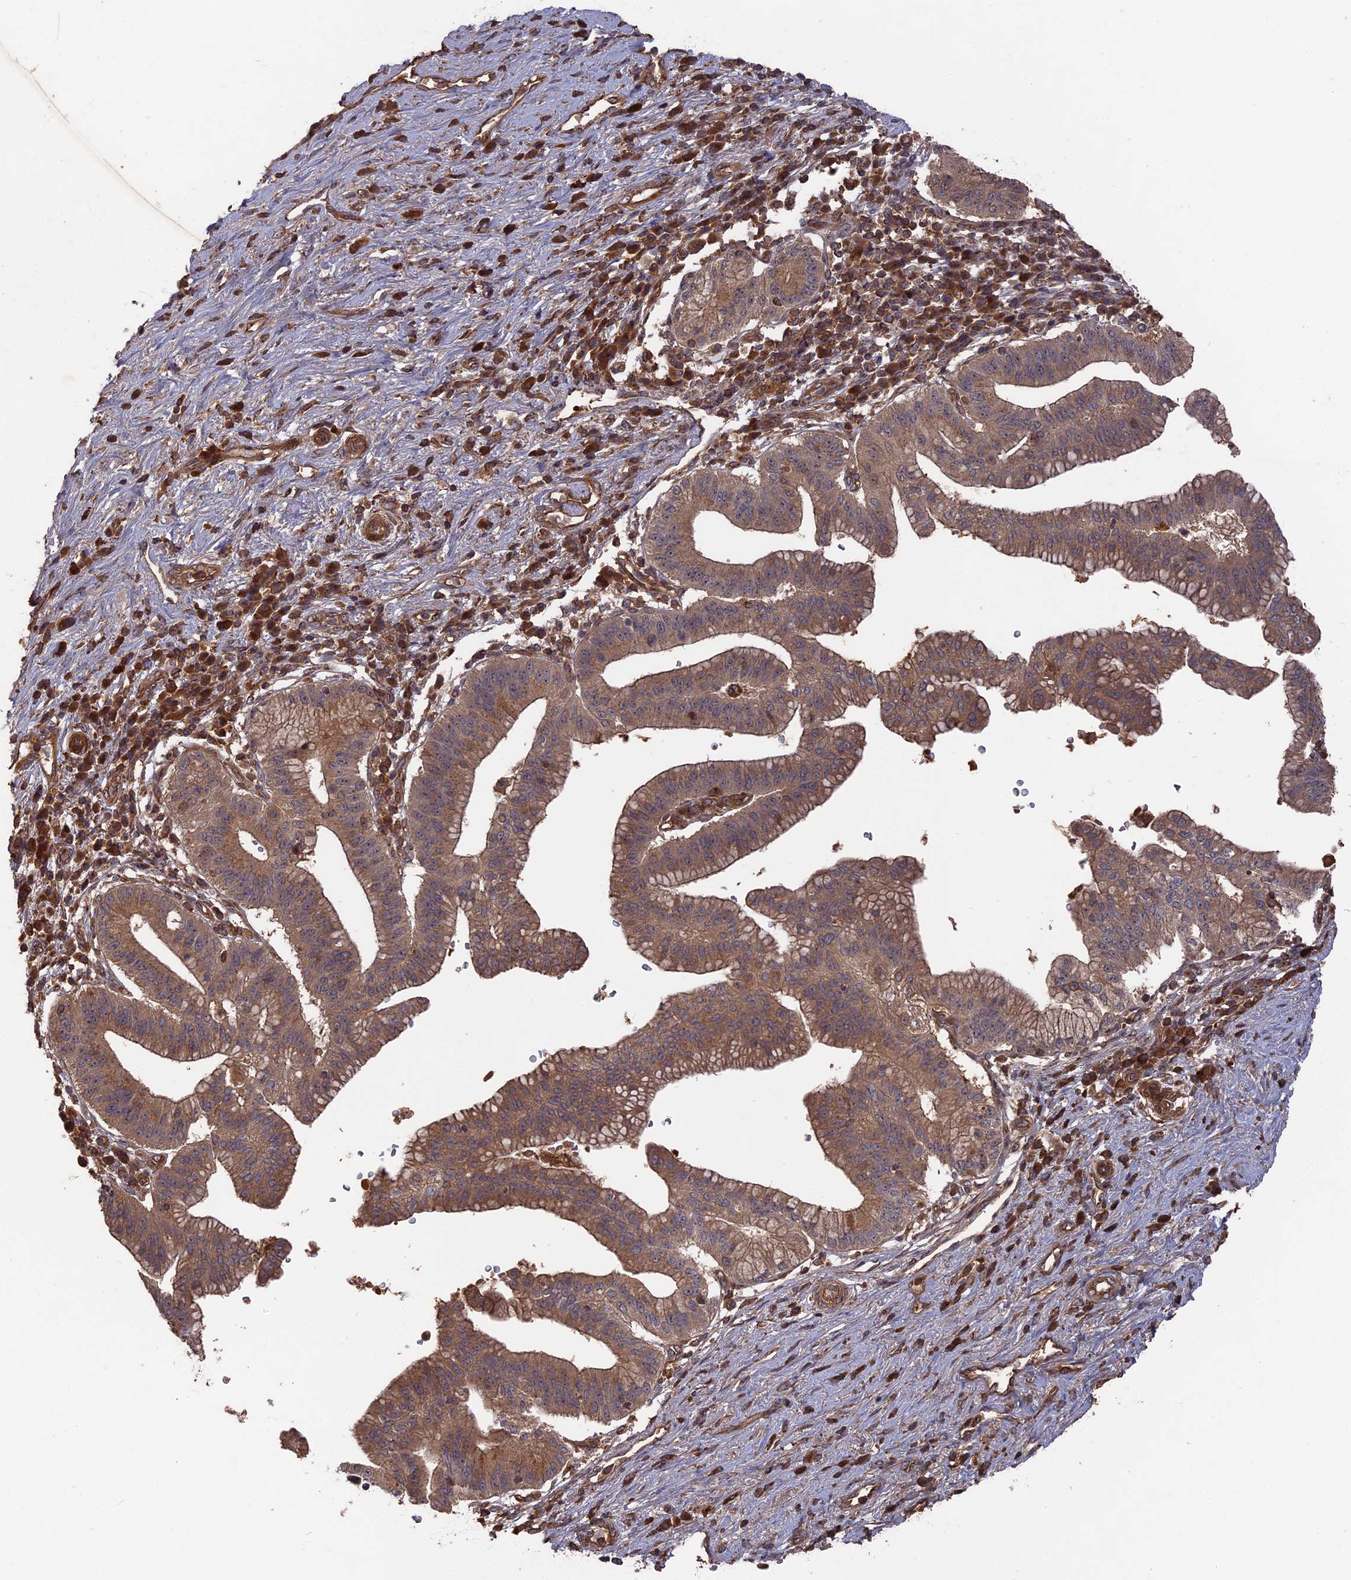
{"staining": {"intensity": "moderate", "quantity": ">75%", "location": "cytoplasmic/membranous"}, "tissue": "pancreatic cancer", "cell_type": "Tumor cells", "image_type": "cancer", "snomed": [{"axis": "morphology", "description": "Adenocarcinoma, NOS"}, {"axis": "topography", "description": "Pancreas"}], "caption": "The immunohistochemical stain labels moderate cytoplasmic/membranous staining in tumor cells of adenocarcinoma (pancreatic) tissue.", "gene": "DEF8", "patient": {"sex": "male", "age": 68}}